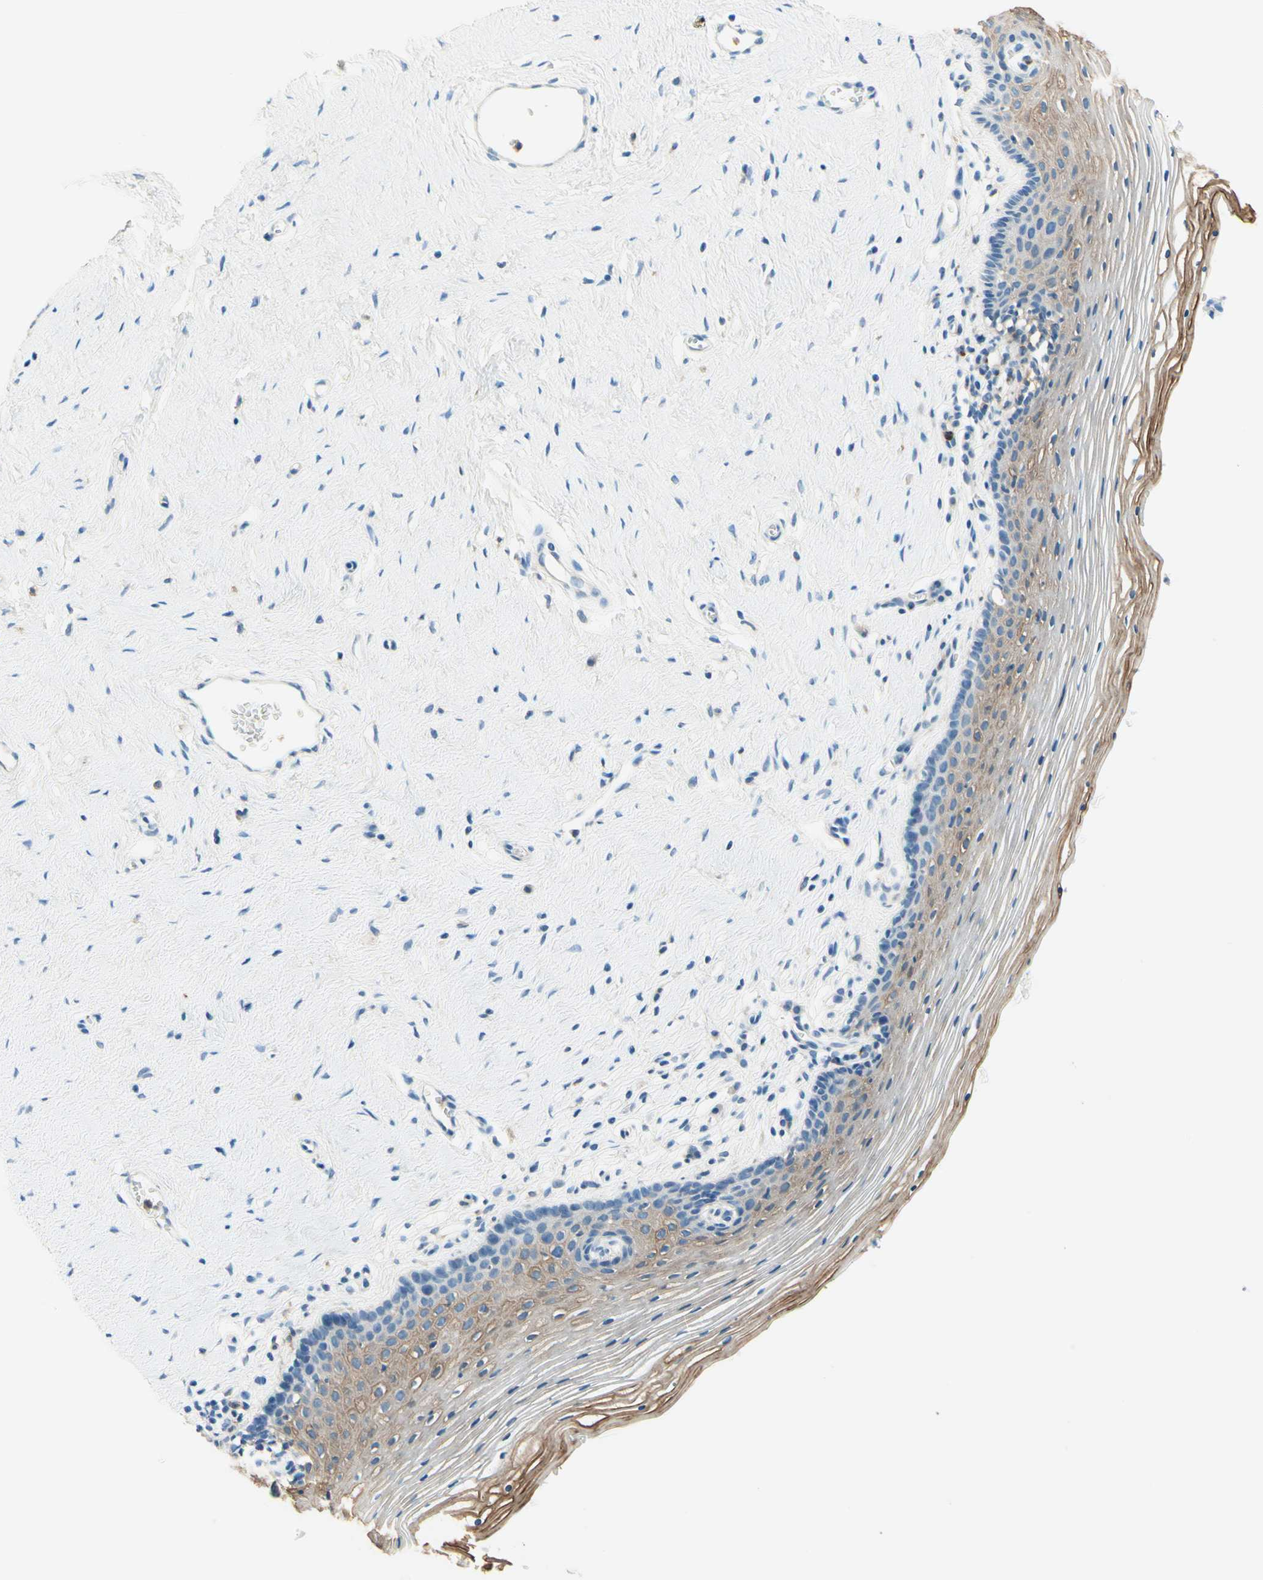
{"staining": {"intensity": "weak", "quantity": "25%-75%", "location": "cytoplasmic/membranous"}, "tissue": "vagina", "cell_type": "Squamous epithelial cells", "image_type": "normal", "snomed": [{"axis": "morphology", "description": "Normal tissue, NOS"}, {"axis": "topography", "description": "Vagina"}], "caption": "Vagina stained with a brown dye reveals weak cytoplasmic/membranous positive expression in approximately 25%-75% of squamous epithelial cells.", "gene": "SIGLEC9", "patient": {"sex": "female", "age": 32}}